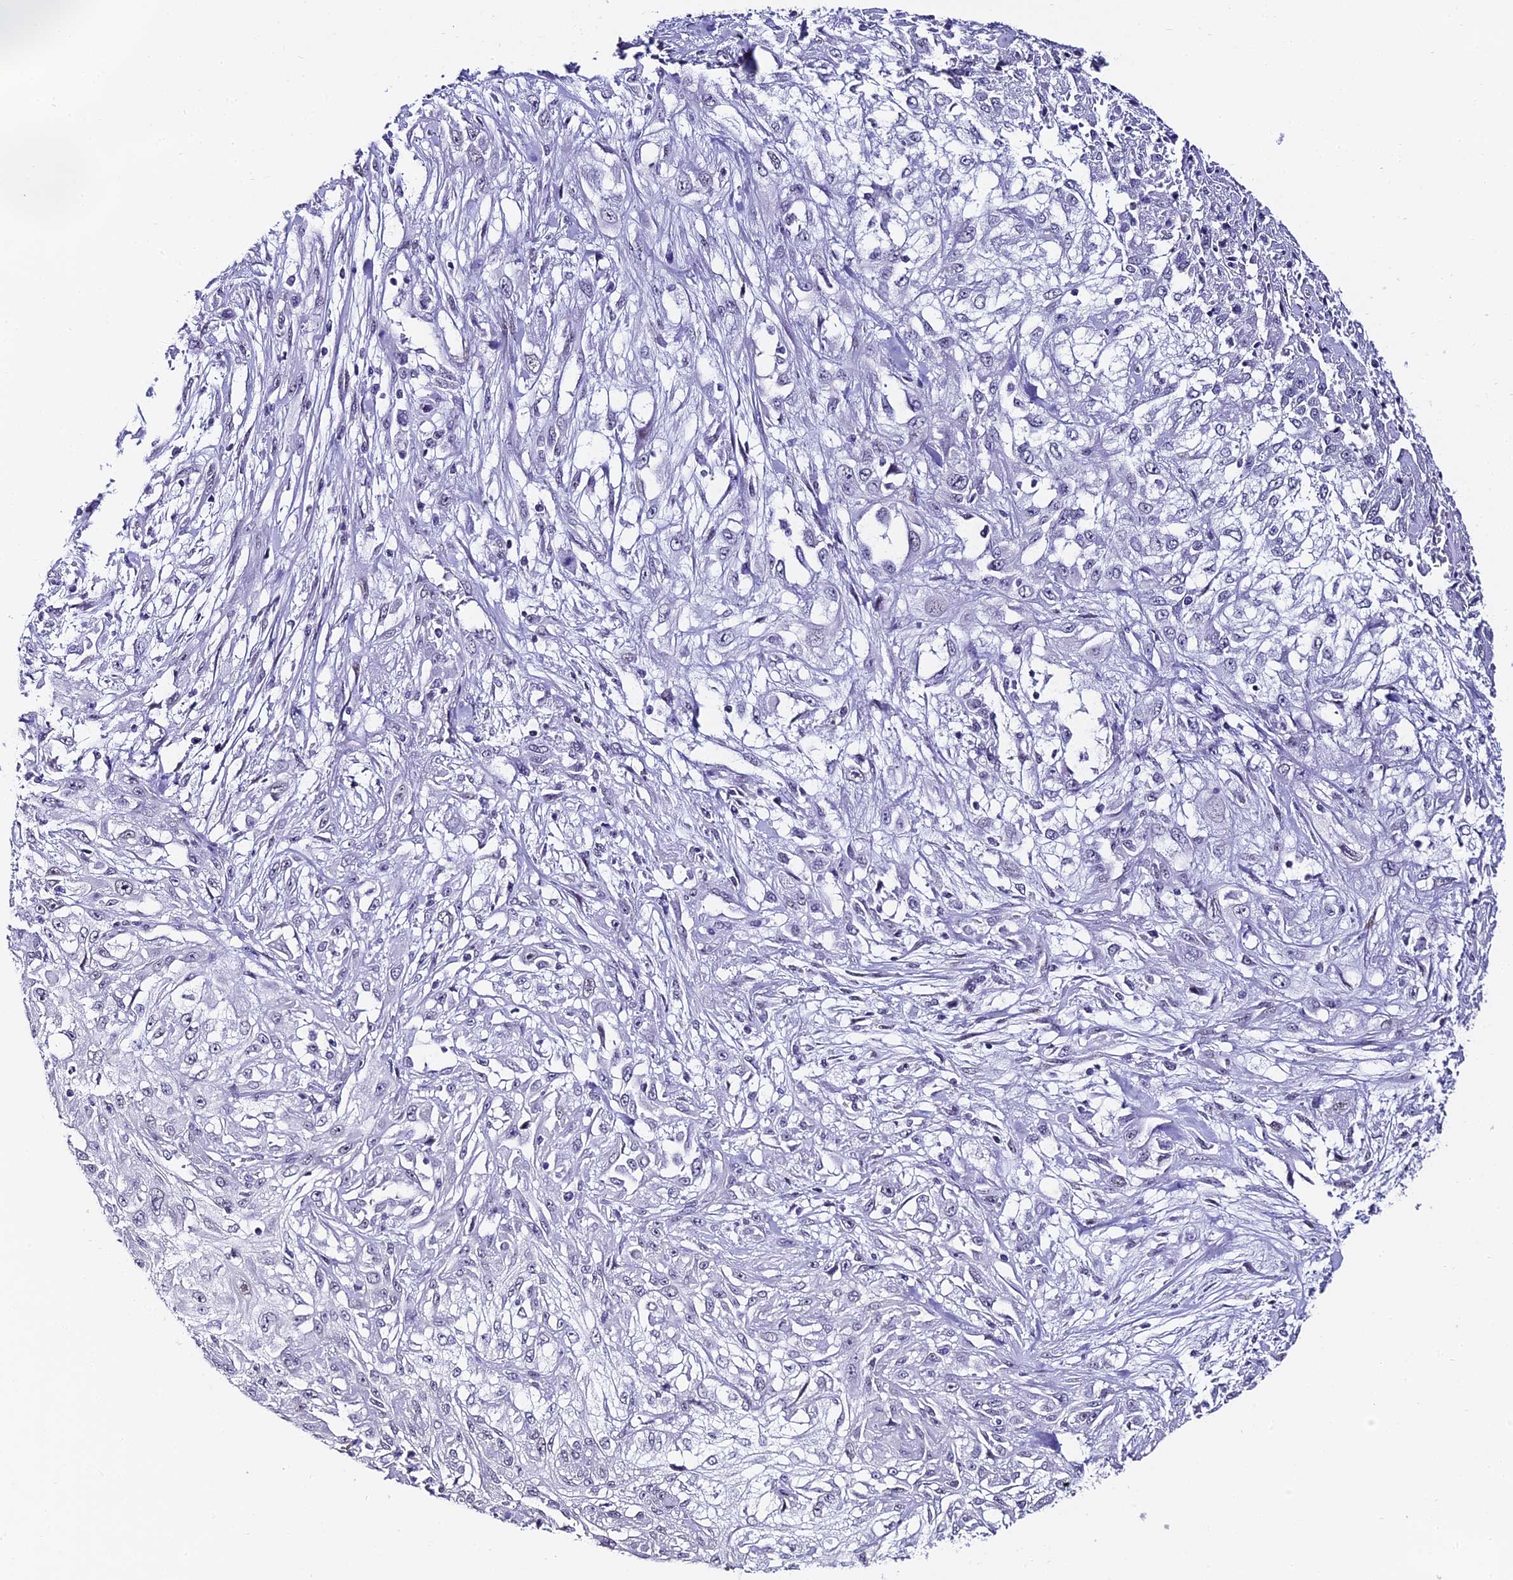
{"staining": {"intensity": "negative", "quantity": "none", "location": "none"}, "tissue": "skin cancer", "cell_type": "Tumor cells", "image_type": "cancer", "snomed": [{"axis": "morphology", "description": "Squamous cell carcinoma, NOS"}, {"axis": "morphology", "description": "Squamous cell carcinoma, metastatic, NOS"}, {"axis": "topography", "description": "Skin"}, {"axis": "topography", "description": "Lymph node"}], "caption": "IHC of metastatic squamous cell carcinoma (skin) shows no expression in tumor cells.", "gene": "ABHD14A-ACY1", "patient": {"sex": "male", "age": 75}}